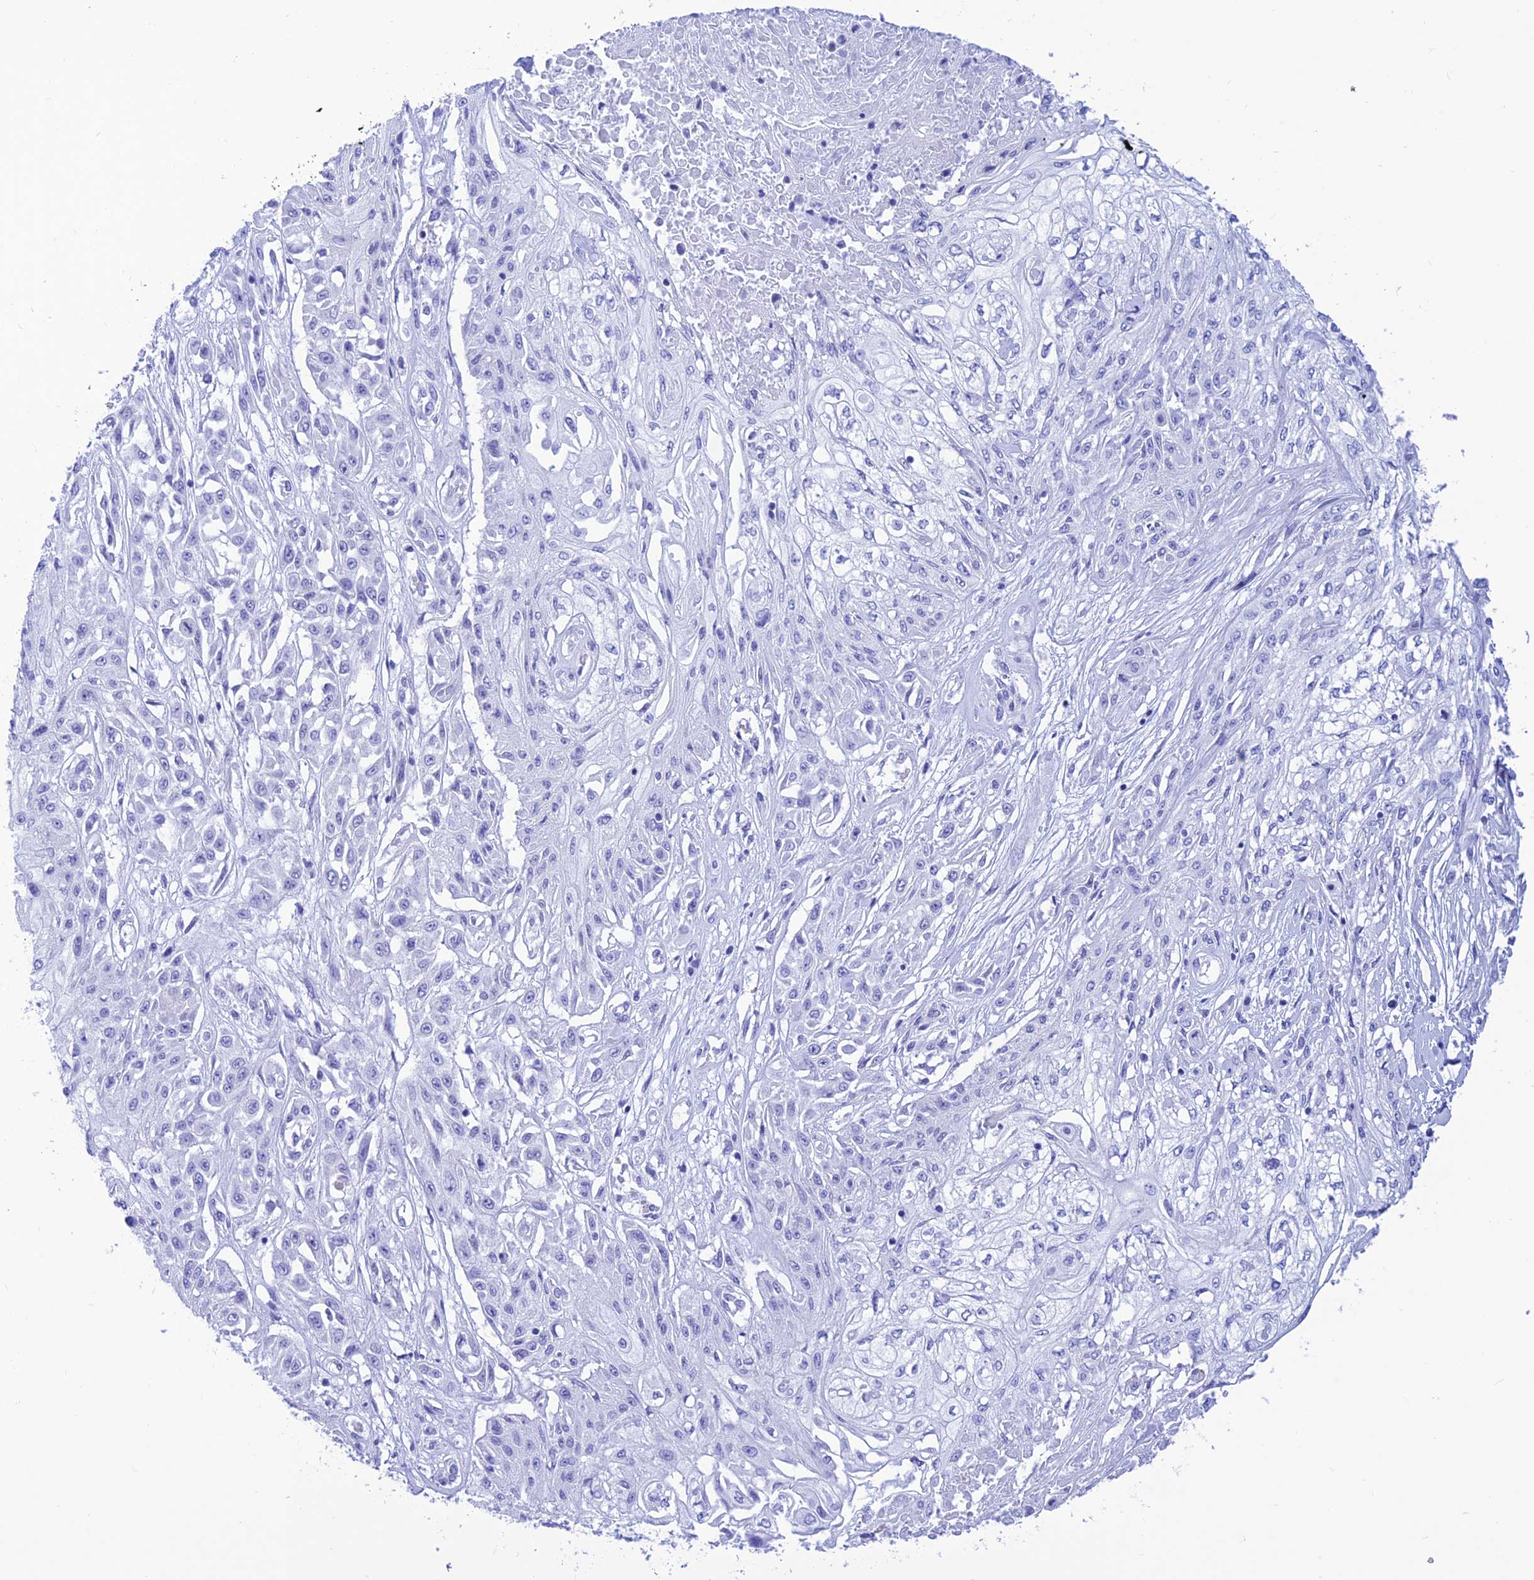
{"staining": {"intensity": "negative", "quantity": "none", "location": "none"}, "tissue": "skin cancer", "cell_type": "Tumor cells", "image_type": "cancer", "snomed": [{"axis": "morphology", "description": "Squamous cell carcinoma, NOS"}, {"axis": "morphology", "description": "Squamous cell carcinoma, metastatic, NOS"}, {"axis": "topography", "description": "Skin"}, {"axis": "topography", "description": "Lymph node"}], "caption": "DAB (3,3'-diaminobenzidine) immunohistochemical staining of human skin metastatic squamous cell carcinoma shows no significant expression in tumor cells. (Immunohistochemistry, brightfield microscopy, high magnification).", "gene": "PRNP", "patient": {"sex": "male", "age": 75}}